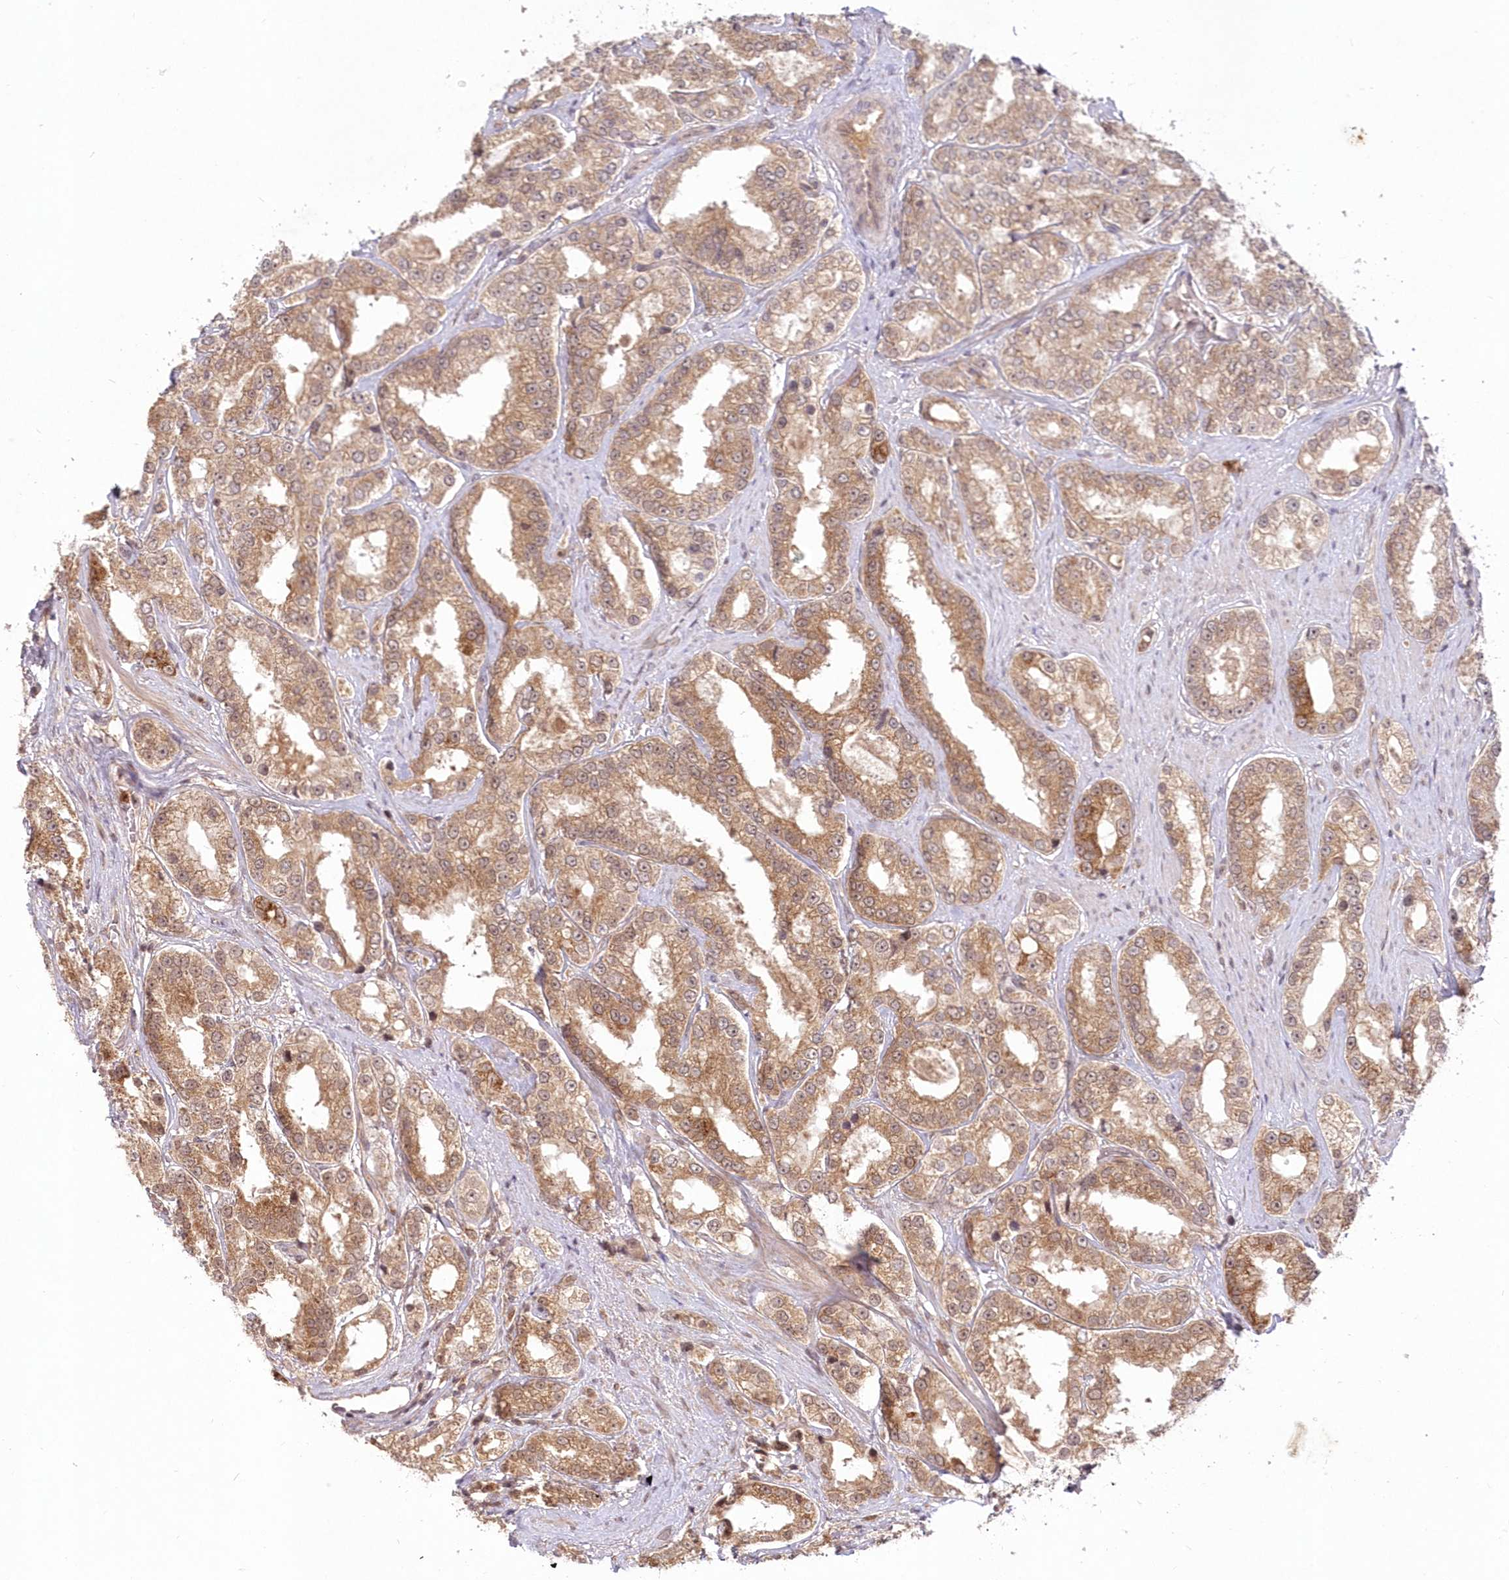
{"staining": {"intensity": "moderate", "quantity": ">75%", "location": "cytoplasmic/membranous"}, "tissue": "prostate cancer", "cell_type": "Tumor cells", "image_type": "cancer", "snomed": [{"axis": "morphology", "description": "Normal tissue, NOS"}, {"axis": "morphology", "description": "Adenocarcinoma, High grade"}, {"axis": "topography", "description": "Prostate"}], "caption": "A histopathology image of human prostate high-grade adenocarcinoma stained for a protein displays moderate cytoplasmic/membranous brown staining in tumor cells.", "gene": "MTMR3", "patient": {"sex": "male", "age": 83}}